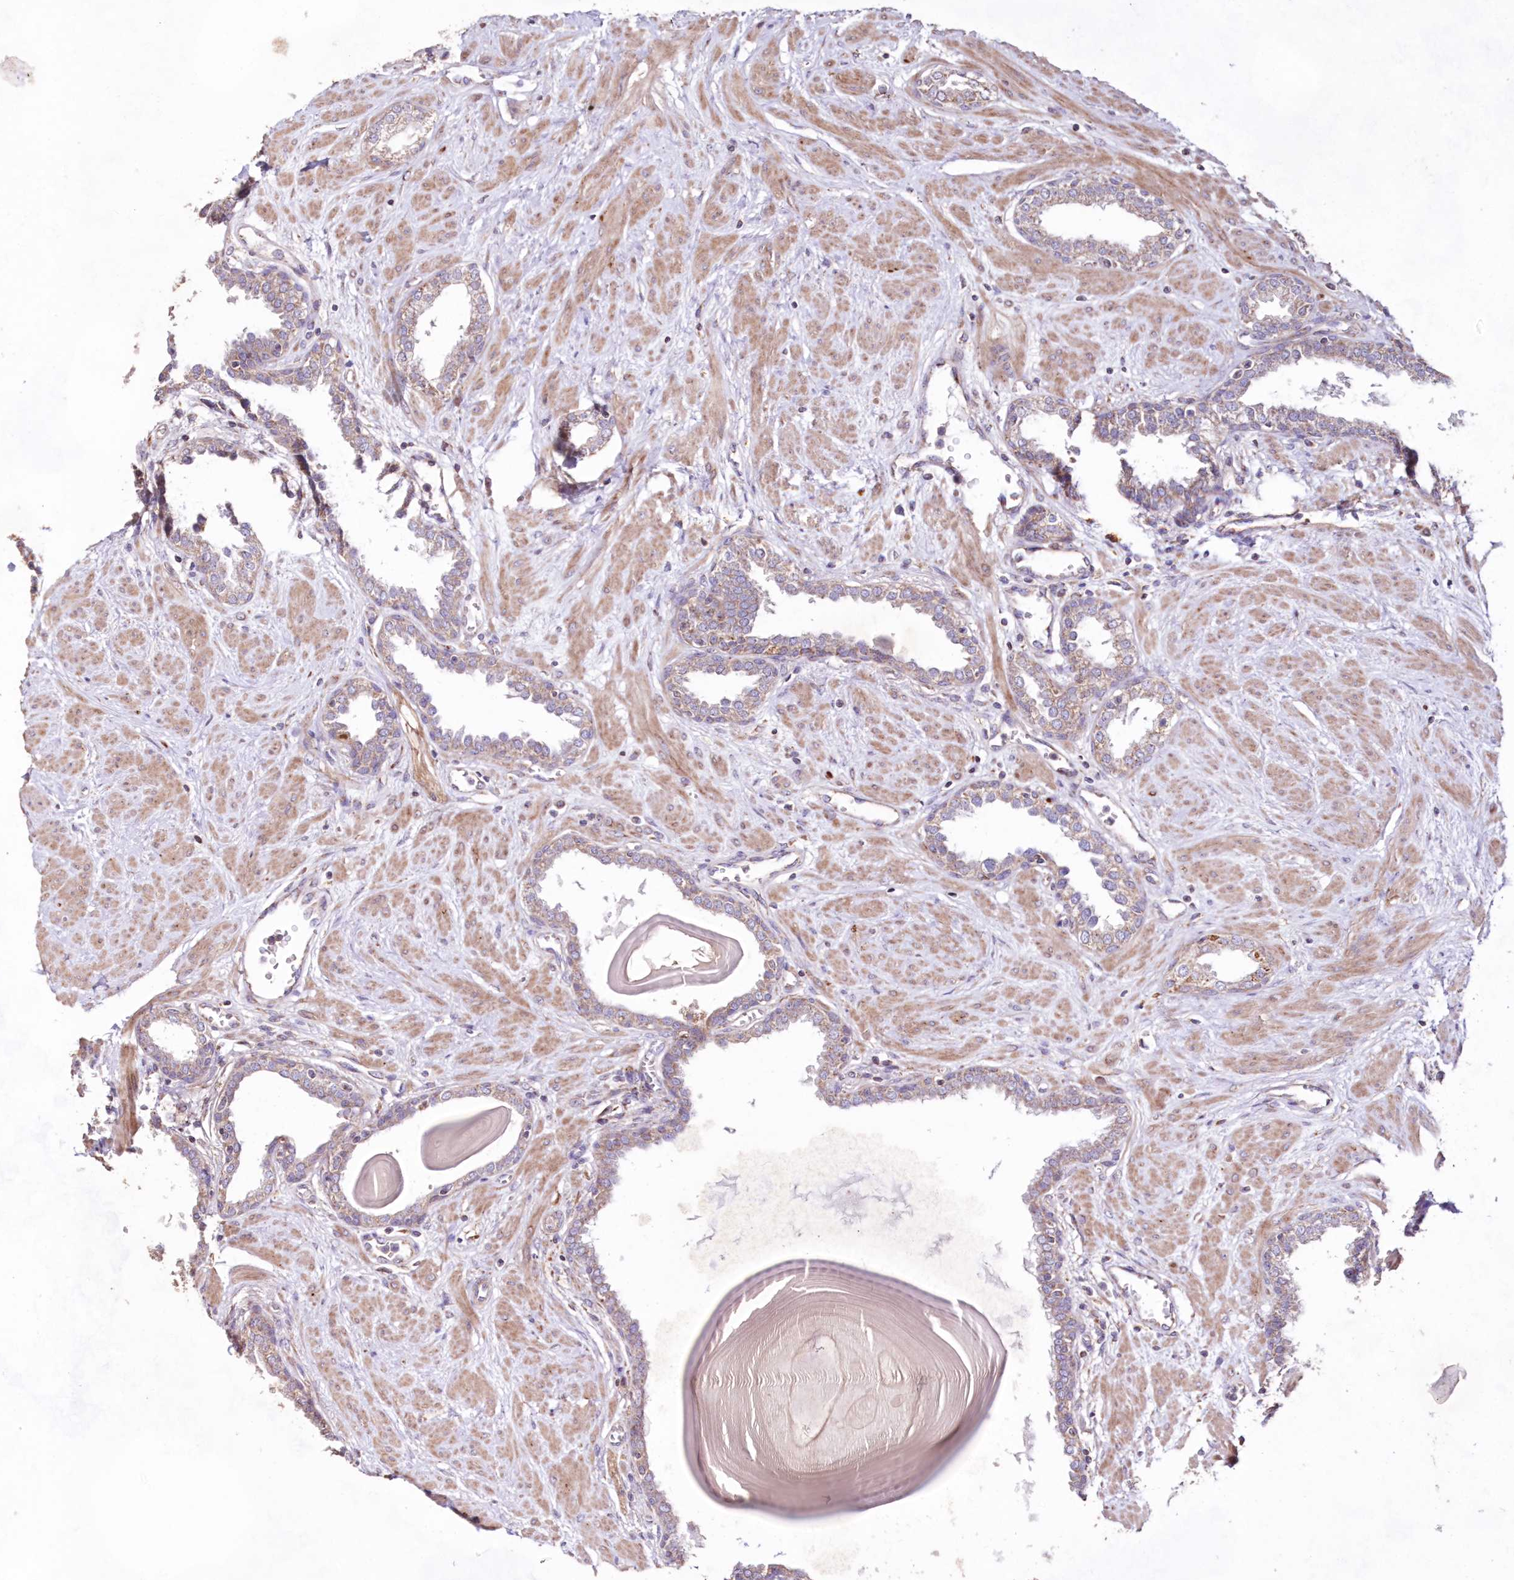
{"staining": {"intensity": "weak", "quantity": "25%-75%", "location": "cytoplasmic/membranous"}, "tissue": "prostate", "cell_type": "Glandular cells", "image_type": "normal", "snomed": [{"axis": "morphology", "description": "Normal tissue, NOS"}, {"axis": "topography", "description": "Prostate"}], "caption": "IHC (DAB (3,3'-diaminobenzidine)) staining of unremarkable human prostate displays weak cytoplasmic/membranous protein staining in approximately 25%-75% of glandular cells.", "gene": "HADHB", "patient": {"sex": "male", "age": 51}}